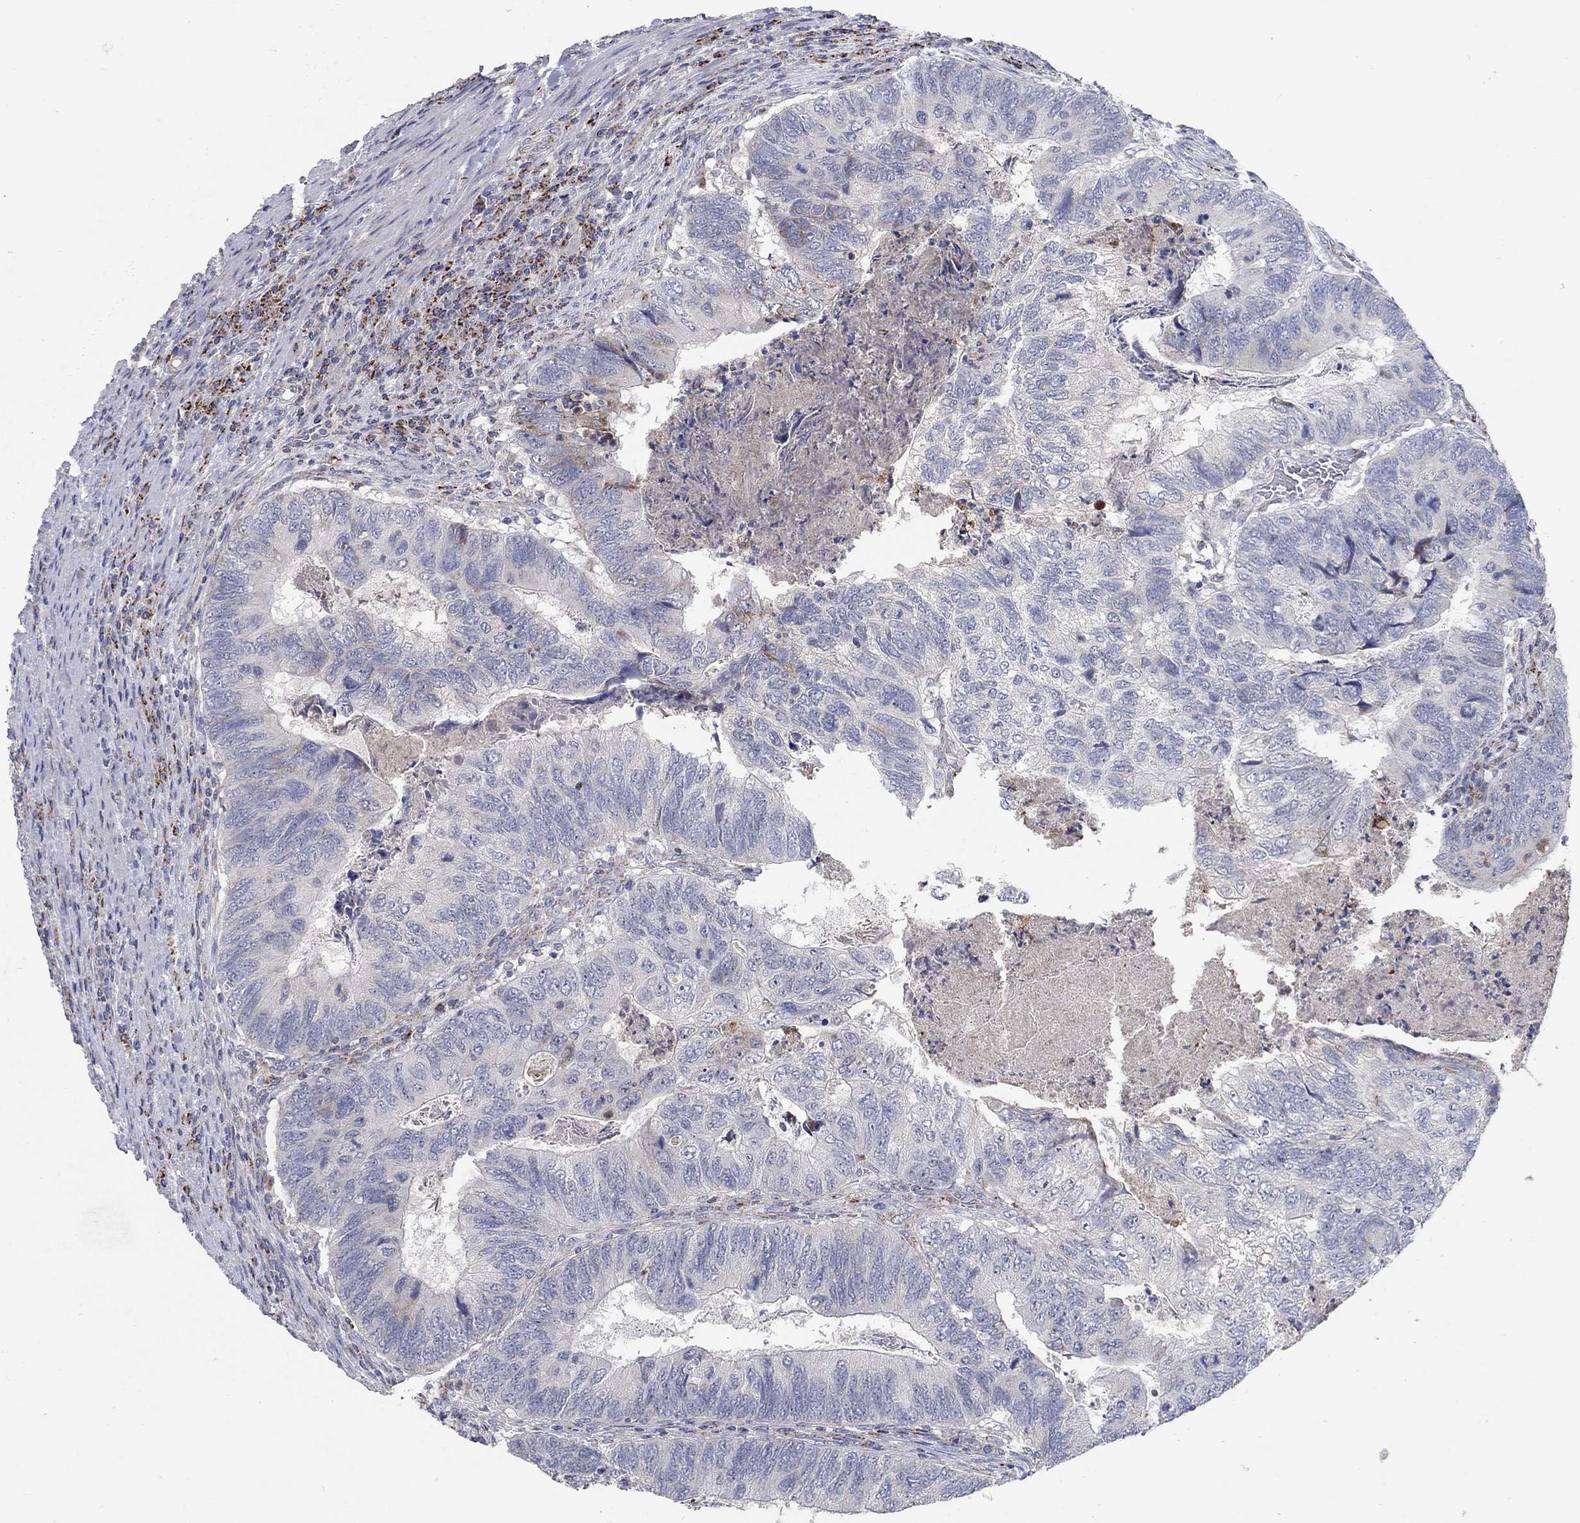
{"staining": {"intensity": "negative", "quantity": "none", "location": "none"}, "tissue": "colorectal cancer", "cell_type": "Tumor cells", "image_type": "cancer", "snomed": [{"axis": "morphology", "description": "Adenocarcinoma, NOS"}, {"axis": "topography", "description": "Colon"}], "caption": "Immunohistochemistry of colorectal cancer (adenocarcinoma) demonstrates no positivity in tumor cells.", "gene": "HMX2", "patient": {"sex": "female", "age": 67}}